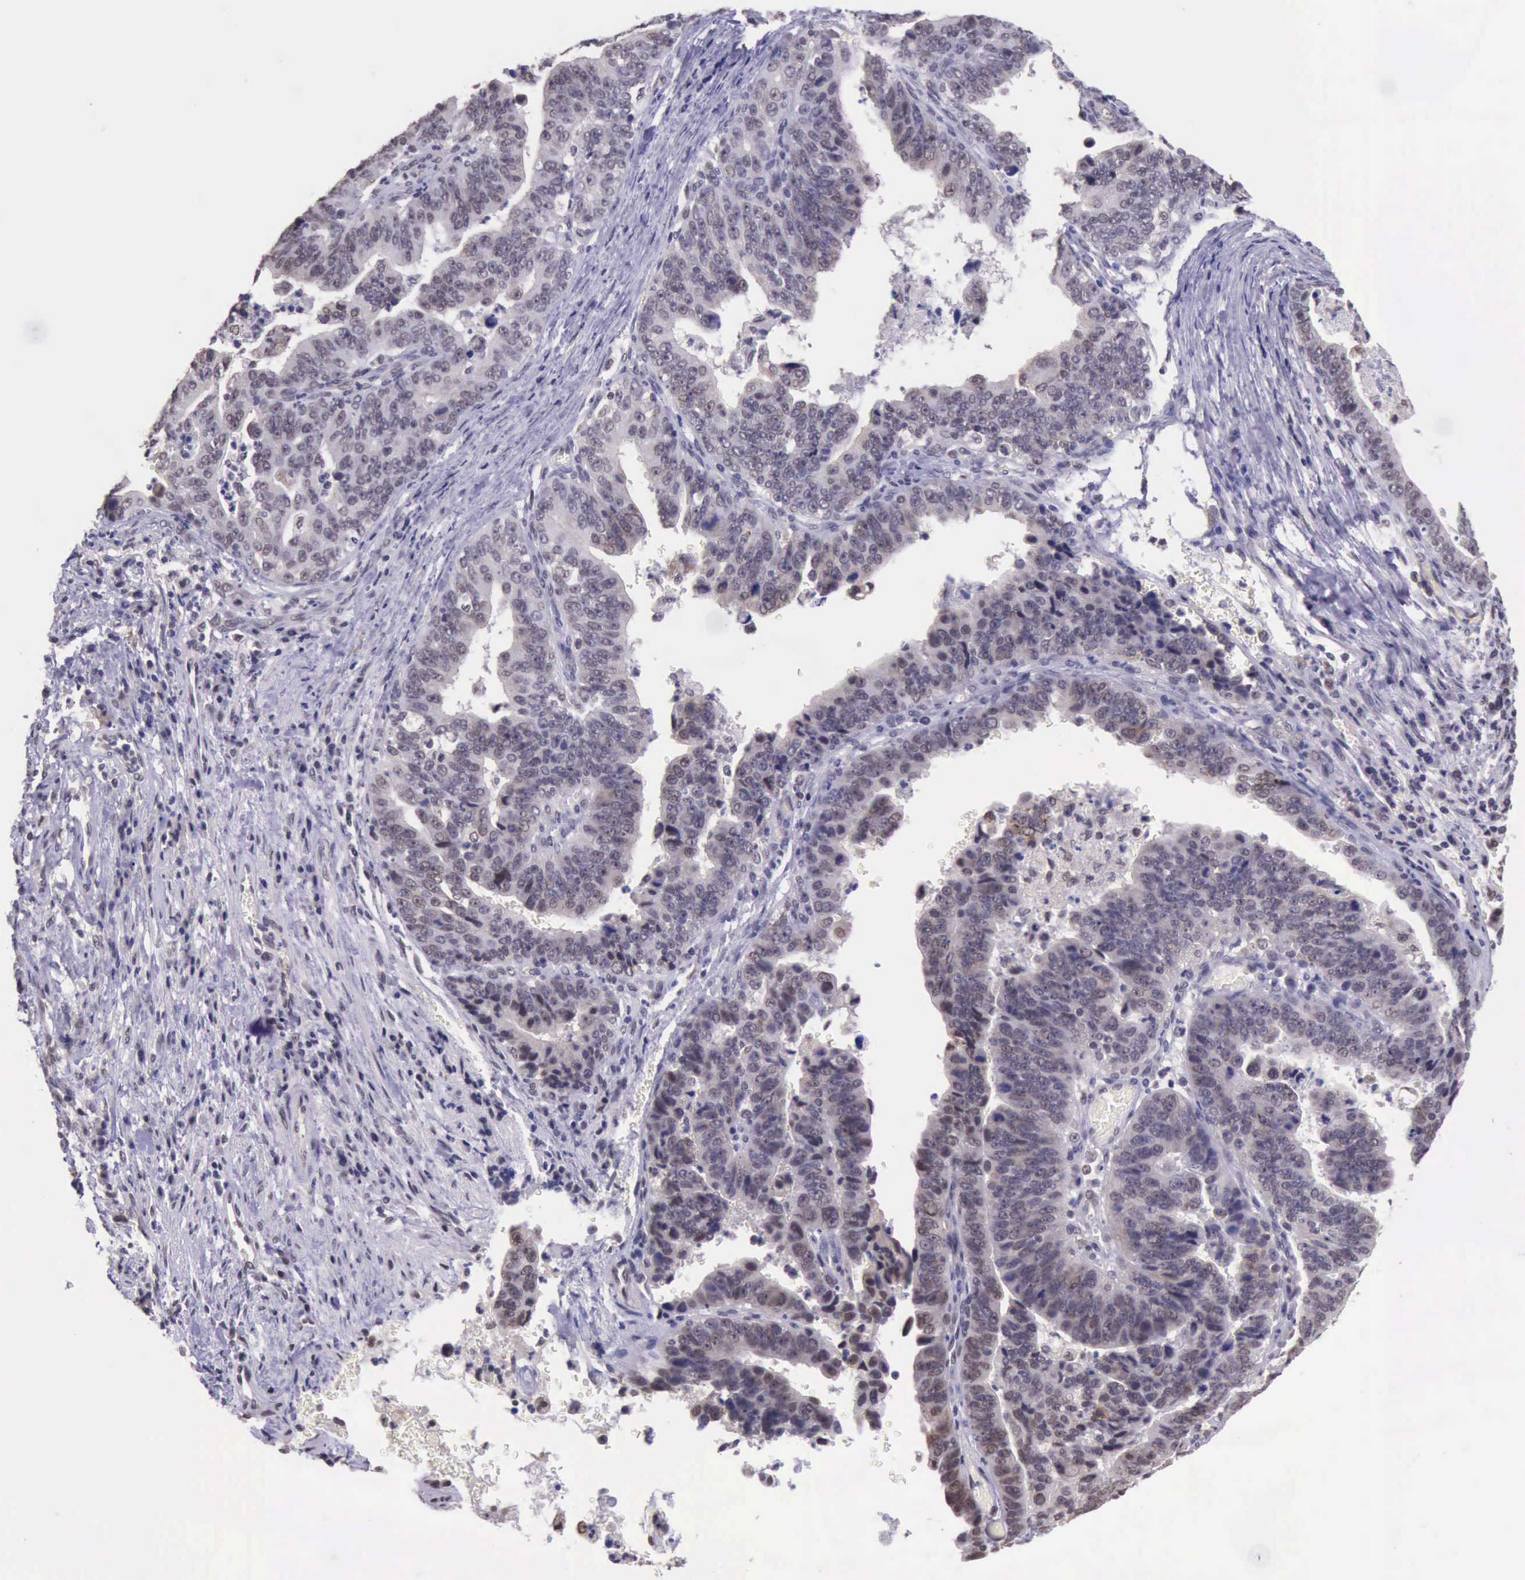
{"staining": {"intensity": "weak", "quantity": ">75%", "location": "cytoplasmic/membranous,nuclear"}, "tissue": "stomach cancer", "cell_type": "Tumor cells", "image_type": "cancer", "snomed": [{"axis": "morphology", "description": "Adenocarcinoma, NOS"}, {"axis": "topography", "description": "Stomach, upper"}], "caption": "Immunohistochemistry of stomach adenocarcinoma displays low levels of weak cytoplasmic/membranous and nuclear positivity in about >75% of tumor cells.", "gene": "PRPF39", "patient": {"sex": "female", "age": 50}}